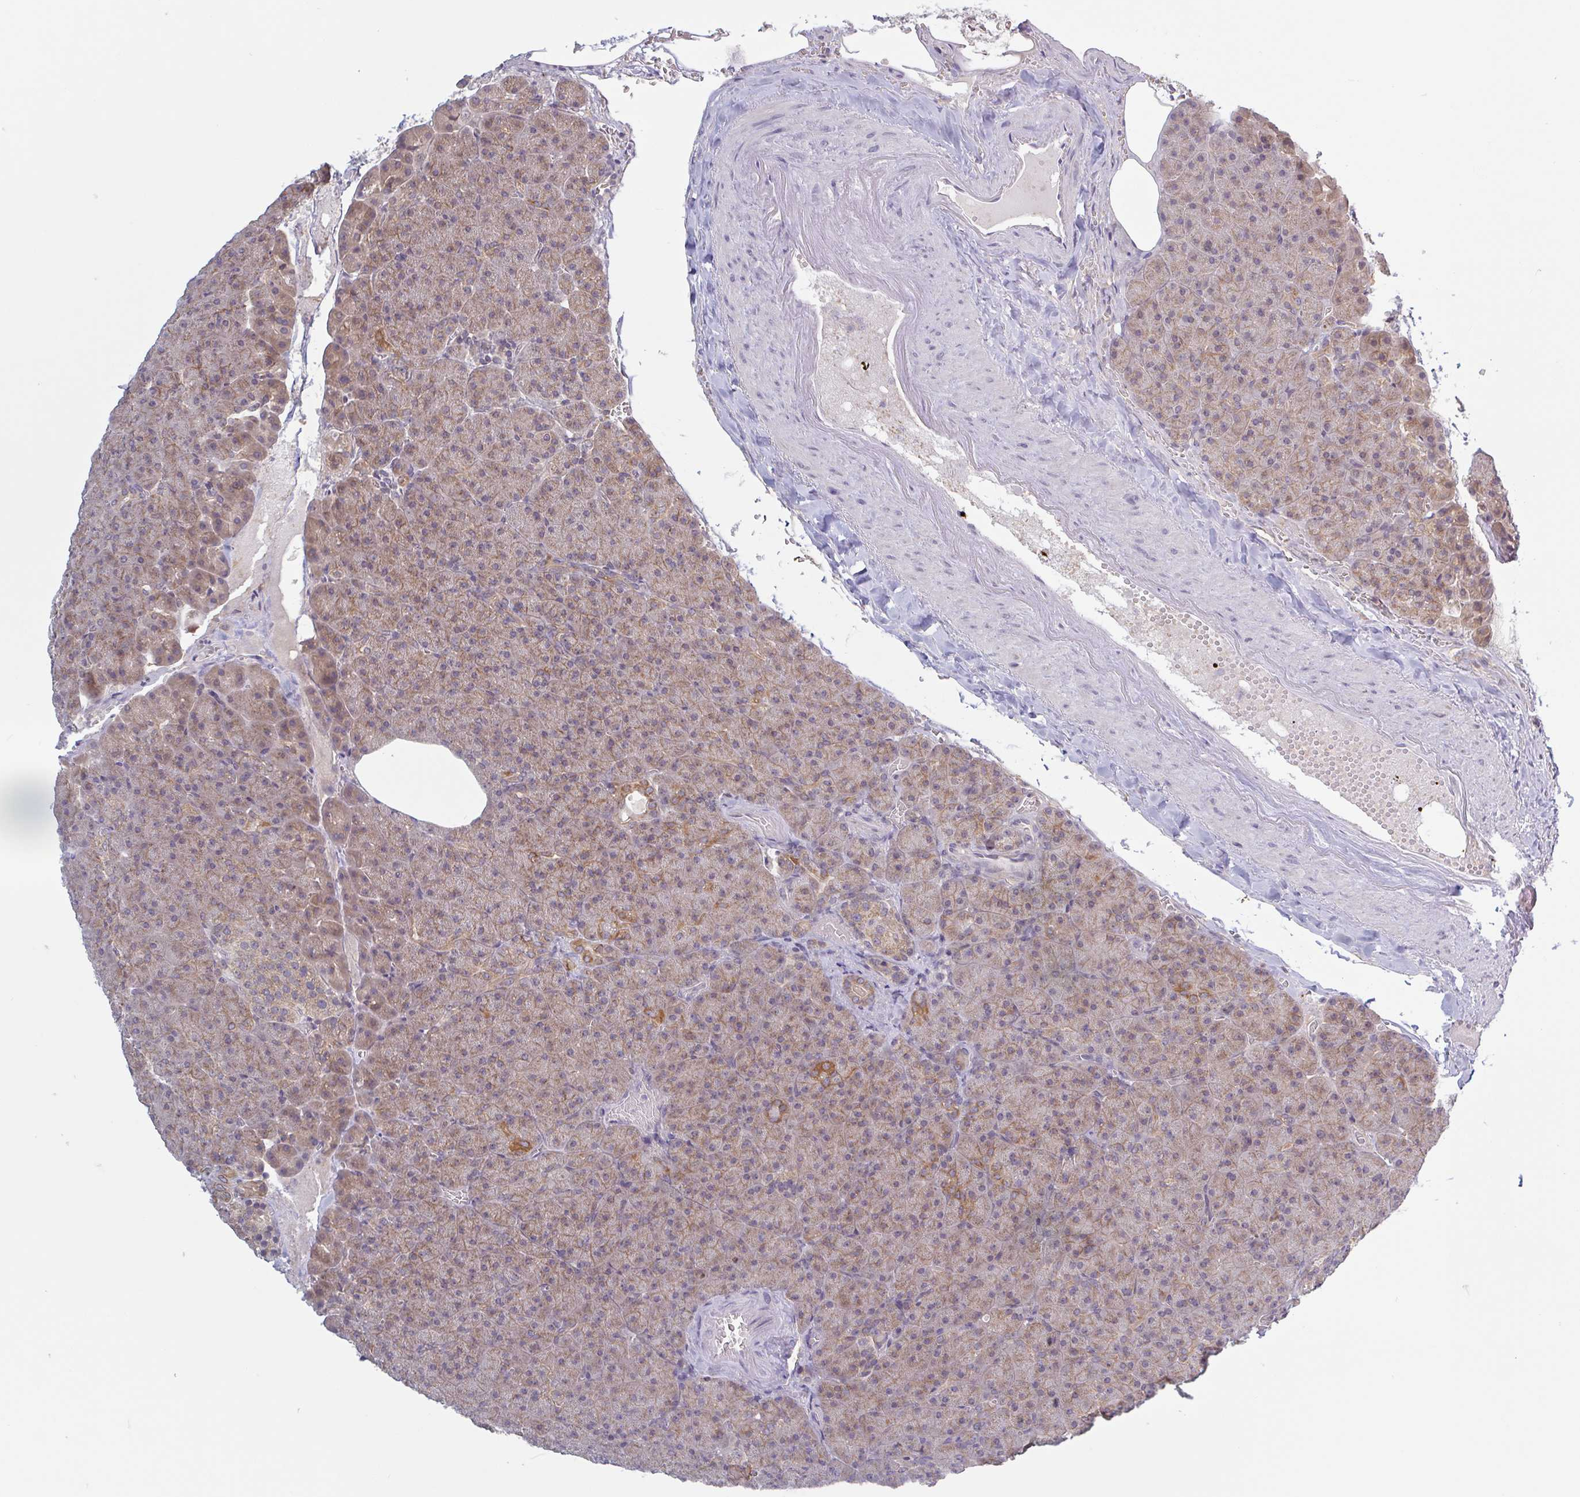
{"staining": {"intensity": "moderate", "quantity": ">75%", "location": "cytoplasmic/membranous"}, "tissue": "pancreas", "cell_type": "Exocrine glandular cells", "image_type": "normal", "snomed": [{"axis": "morphology", "description": "Normal tissue, NOS"}, {"axis": "topography", "description": "Pancreas"}], "caption": "IHC histopathology image of benign pancreas: human pancreas stained using IHC displays medium levels of moderate protein expression localized specifically in the cytoplasmic/membranous of exocrine glandular cells, appearing as a cytoplasmic/membranous brown color.", "gene": "SURF1", "patient": {"sex": "female", "age": 74}}